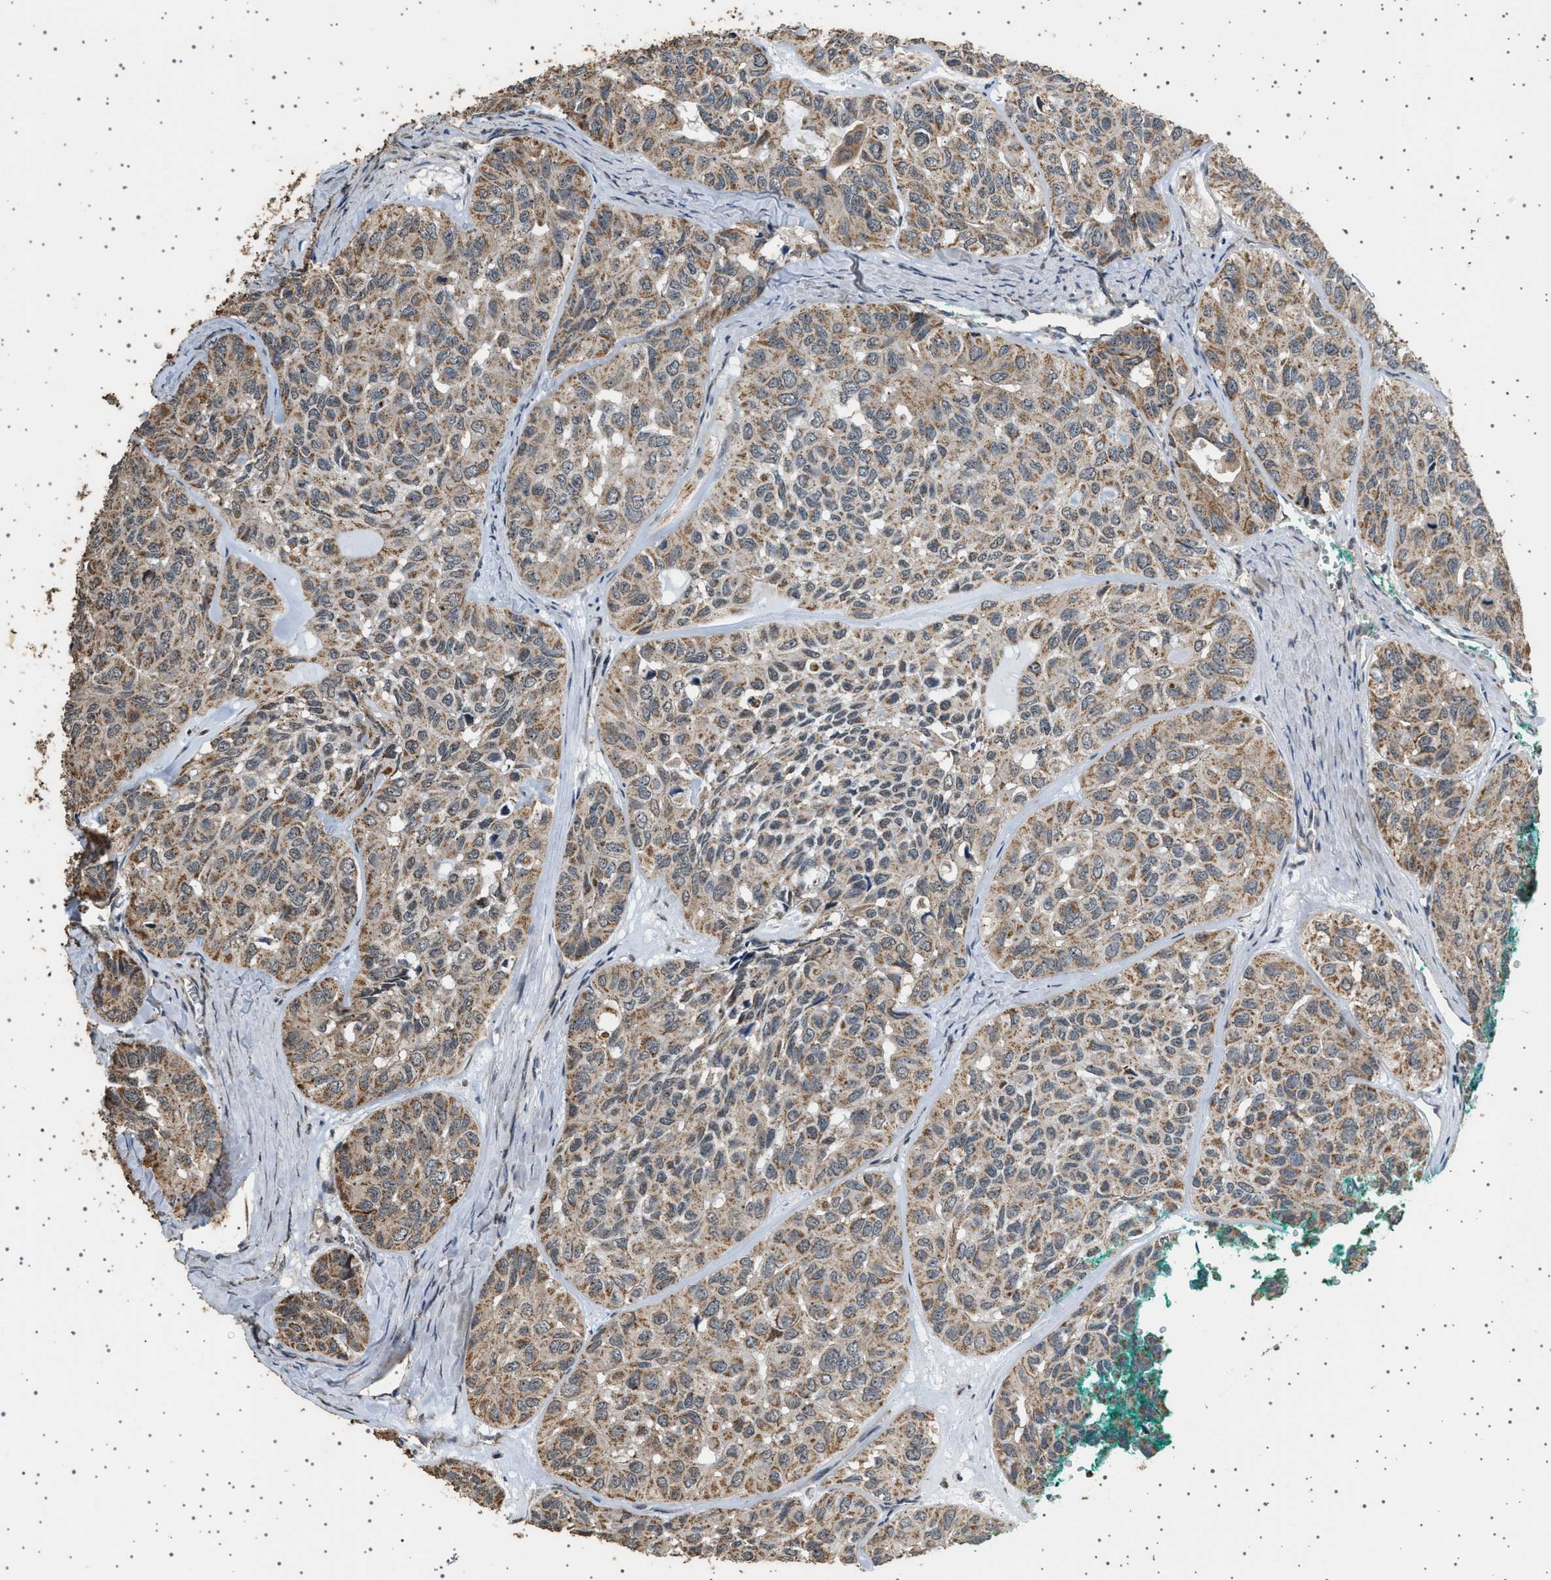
{"staining": {"intensity": "moderate", "quantity": ">75%", "location": "cytoplasmic/membranous"}, "tissue": "head and neck cancer", "cell_type": "Tumor cells", "image_type": "cancer", "snomed": [{"axis": "morphology", "description": "Adenocarcinoma, NOS"}, {"axis": "topography", "description": "Salivary gland, NOS"}, {"axis": "topography", "description": "Head-Neck"}], "caption": "A medium amount of moderate cytoplasmic/membranous positivity is present in approximately >75% of tumor cells in head and neck cancer (adenocarcinoma) tissue.", "gene": "KCNA4", "patient": {"sex": "female", "age": 76}}